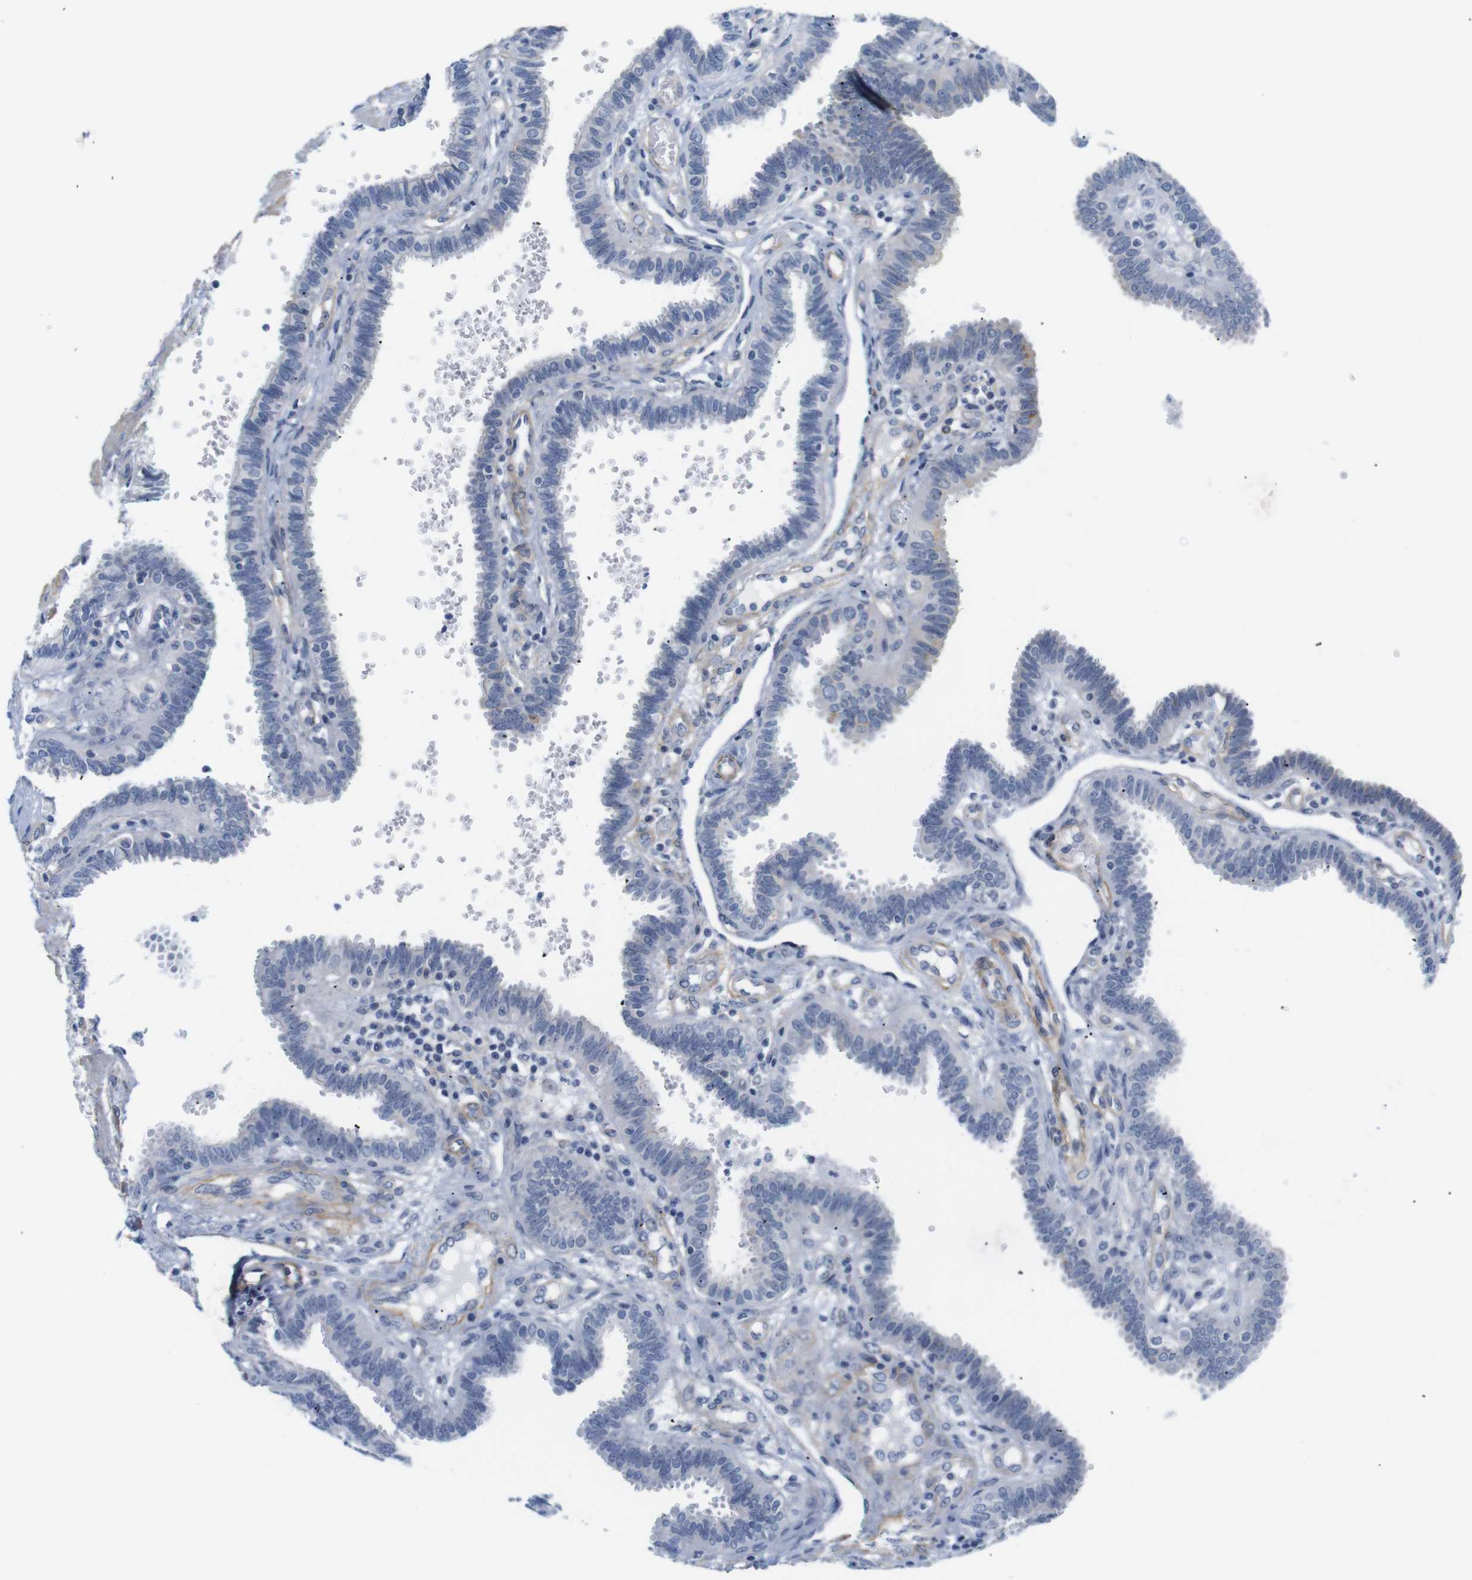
{"staining": {"intensity": "negative", "quantity": "none", "location": "none"}, "tissue": "fallopian tube", "cell_type": "Glandular cells", "image_type": "normal", "snomed": [{"axis": "morphology", "description": "Normal tissue, NOS"}, {"axis": "topography", "description": "Fallopian tube"}], "caption": "A high-resolution histopathology image shows immunohistochemistry staining of unremarkable fallopian tube, which demonstrates no significant staining in glandular cells.", "gene": "STMN3", "patient": {"sex": "female", "age": 32}}